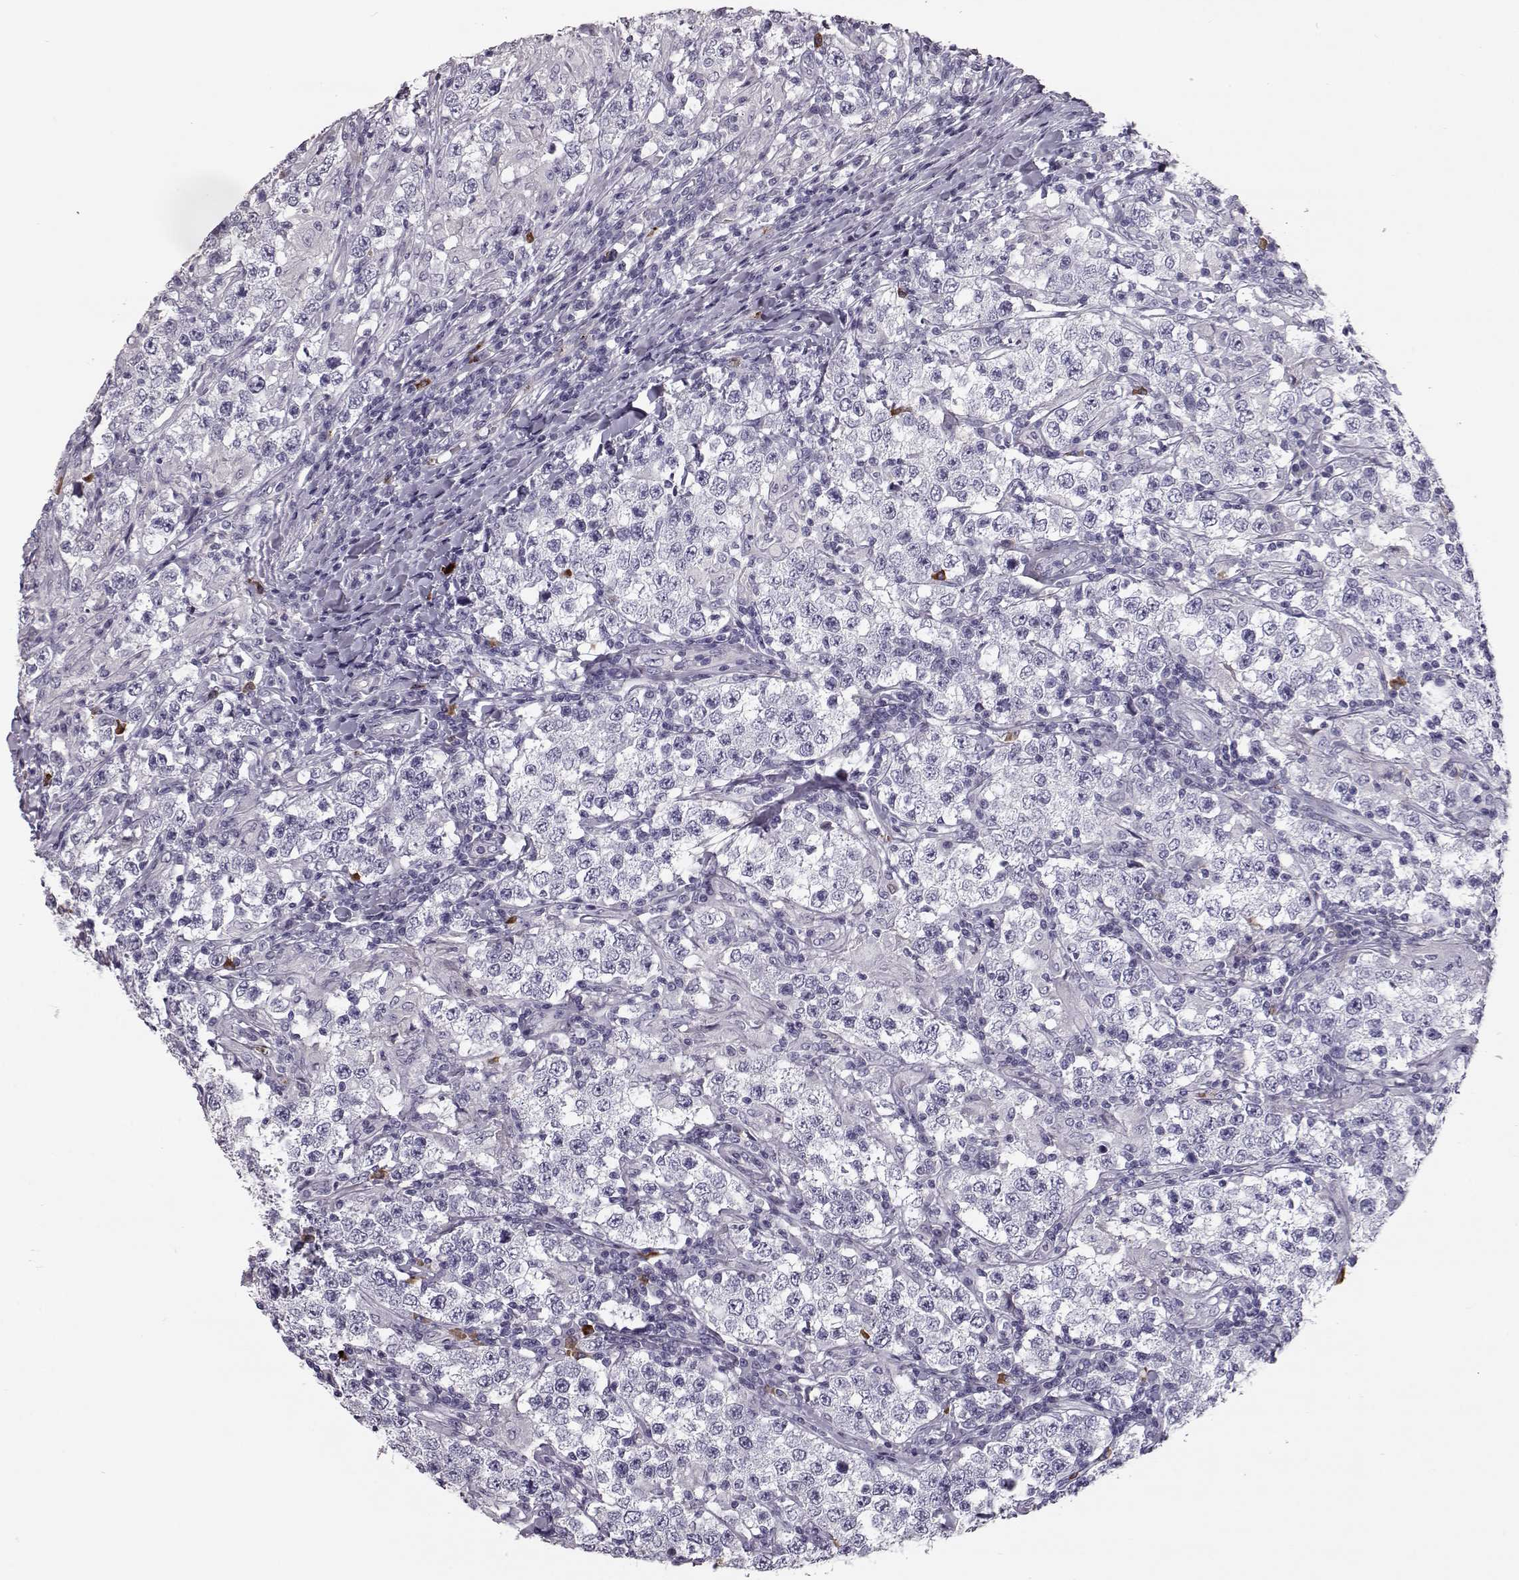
{"staining": {"intensity": "negative", "quantity": "none", "location": "none"}, "tissue": "testis cancer", "cell_type": "Tumor cells", "image_type": "cancer", "snomed": [{"axis": "morphology", "description": "Seminoma, NOS"}, {"axis": "morphology", "description": "Carcinoma, Embryonal, NOS"}, {"axis": "topography", "description": "Testis"}], "caption": "The histopathology image shows no staining of tumor cells in embryonal carcinoma (testis).", "gene": "CCL19", "patient": {"sex": "male", "age": 41}}